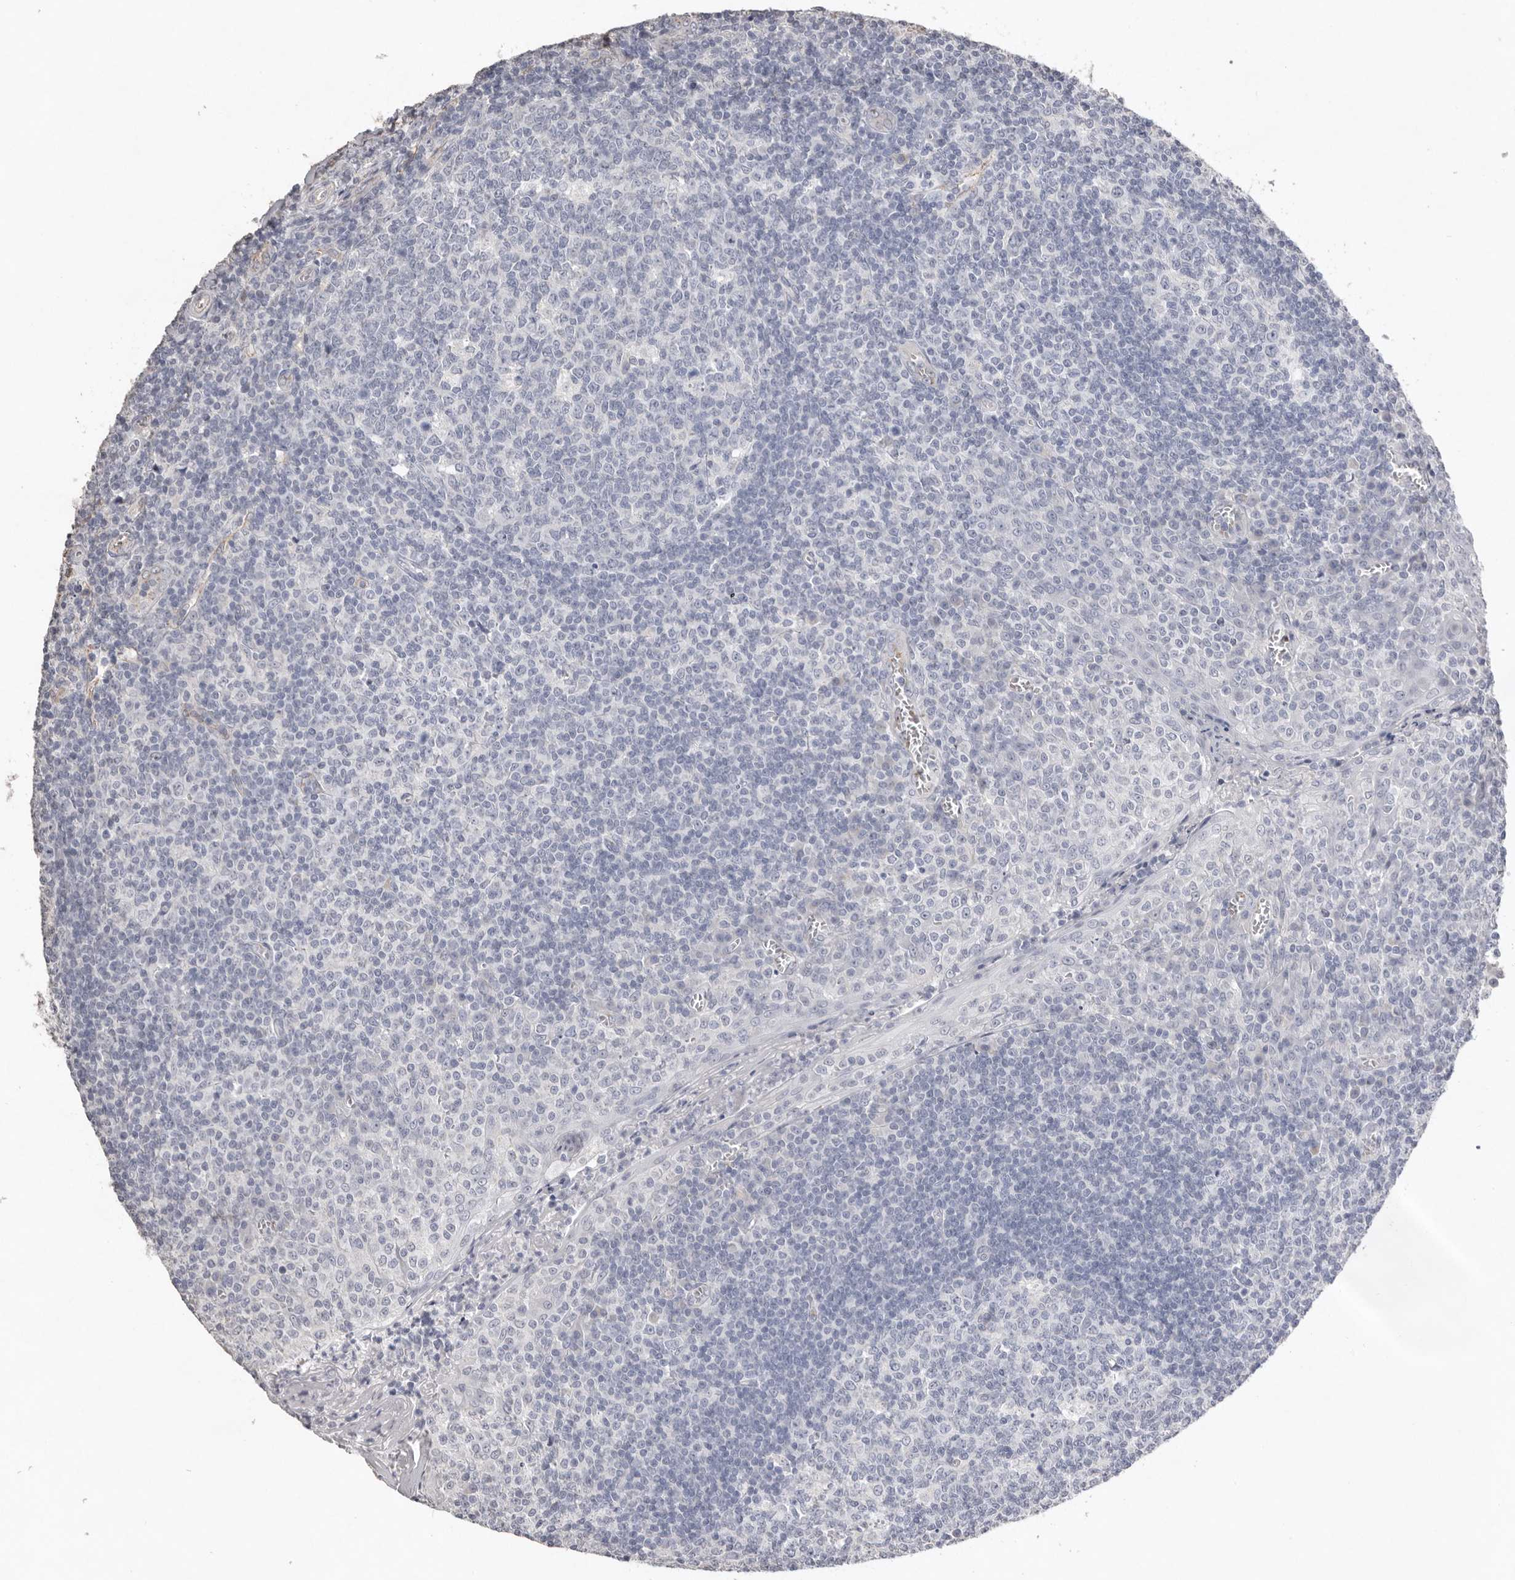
{"staining": {"intensity": "negative", "quantity": "none", "location": "none"}, "tissue": "tonsil", "cell_type": "Germinal center cells", "image_type": "normal", "snomed": [{"axis": "morphology", "description": "Normal tissue, NOS"}, {"axis": "topography", "description": "Tonsil"}], "caption": "The immunohistochemistry (IHC) micrograph has no significant staining in germinal center cells of tonsil. The staining is performed using DAB (3,3'-diaminobenzidine) brown chromogen with nuclei counter-stained in using hematoxylin.", "gene": "ZYG11B", "patient": {"sex": "female", "age": 19}}